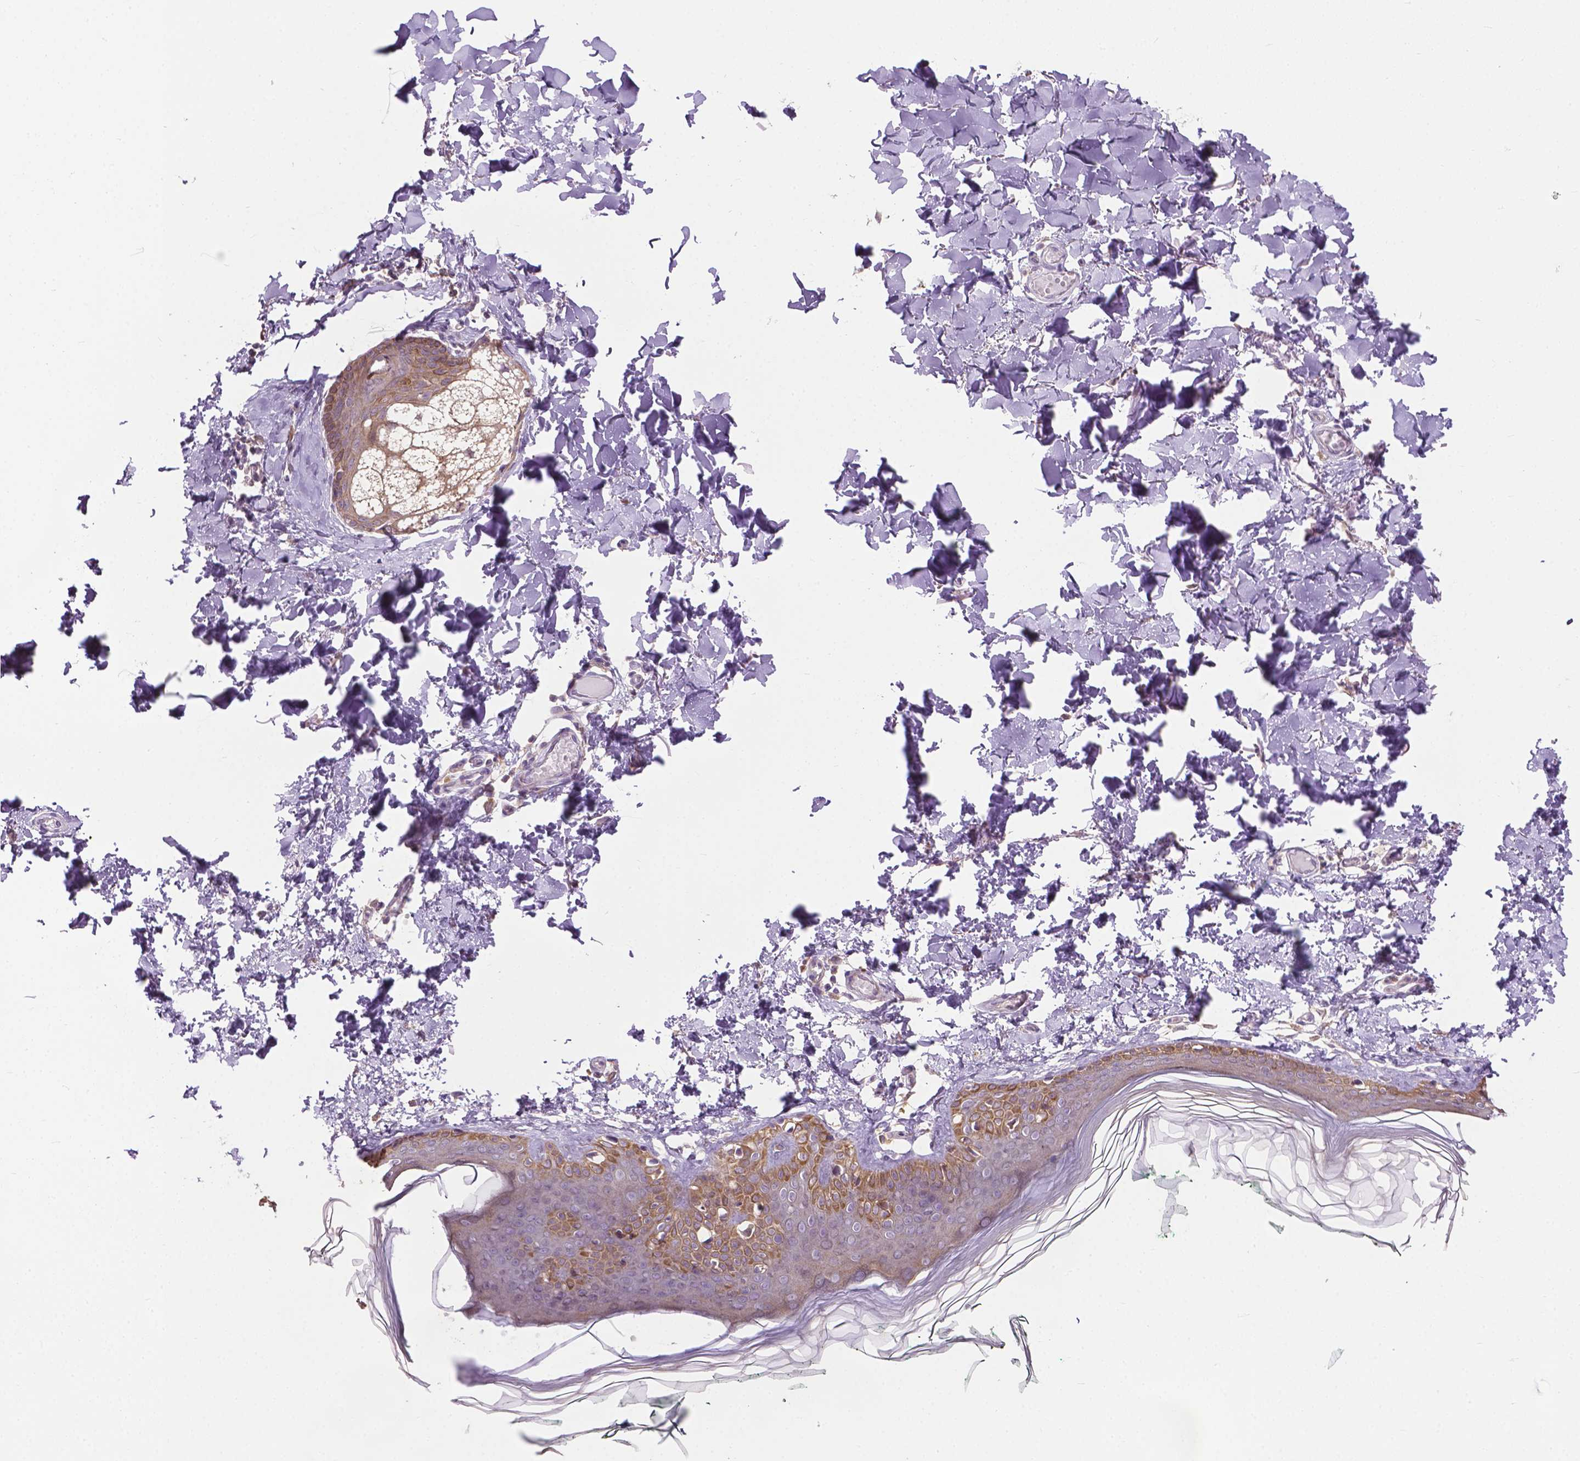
{"staining": {"intensity": "weak", "quantity": "25%-75%", "location": "cytoplasmic/membranous"}, "tissue": "skin", "cell_type": "Fibroblasts", "image_type": "normal", "snomed": [{"axis": "morphology", "description": "Normal tissue, NOS"}, {"axis": "topography", "description": "Skin"}, {"axis": "topography", "description": "Peripheral nerve tissue"}], "caption": "A high-resolution histopathology image shows immunohistochemistry (IHC) staining of benign skin, which reveals weak cytoplasmic/membranous staining in about 25%-75% of fibroblasts. Nuclei are stained in blue.", "gene": "MZT1", "patient": {"sex": "female", "age": 45}}